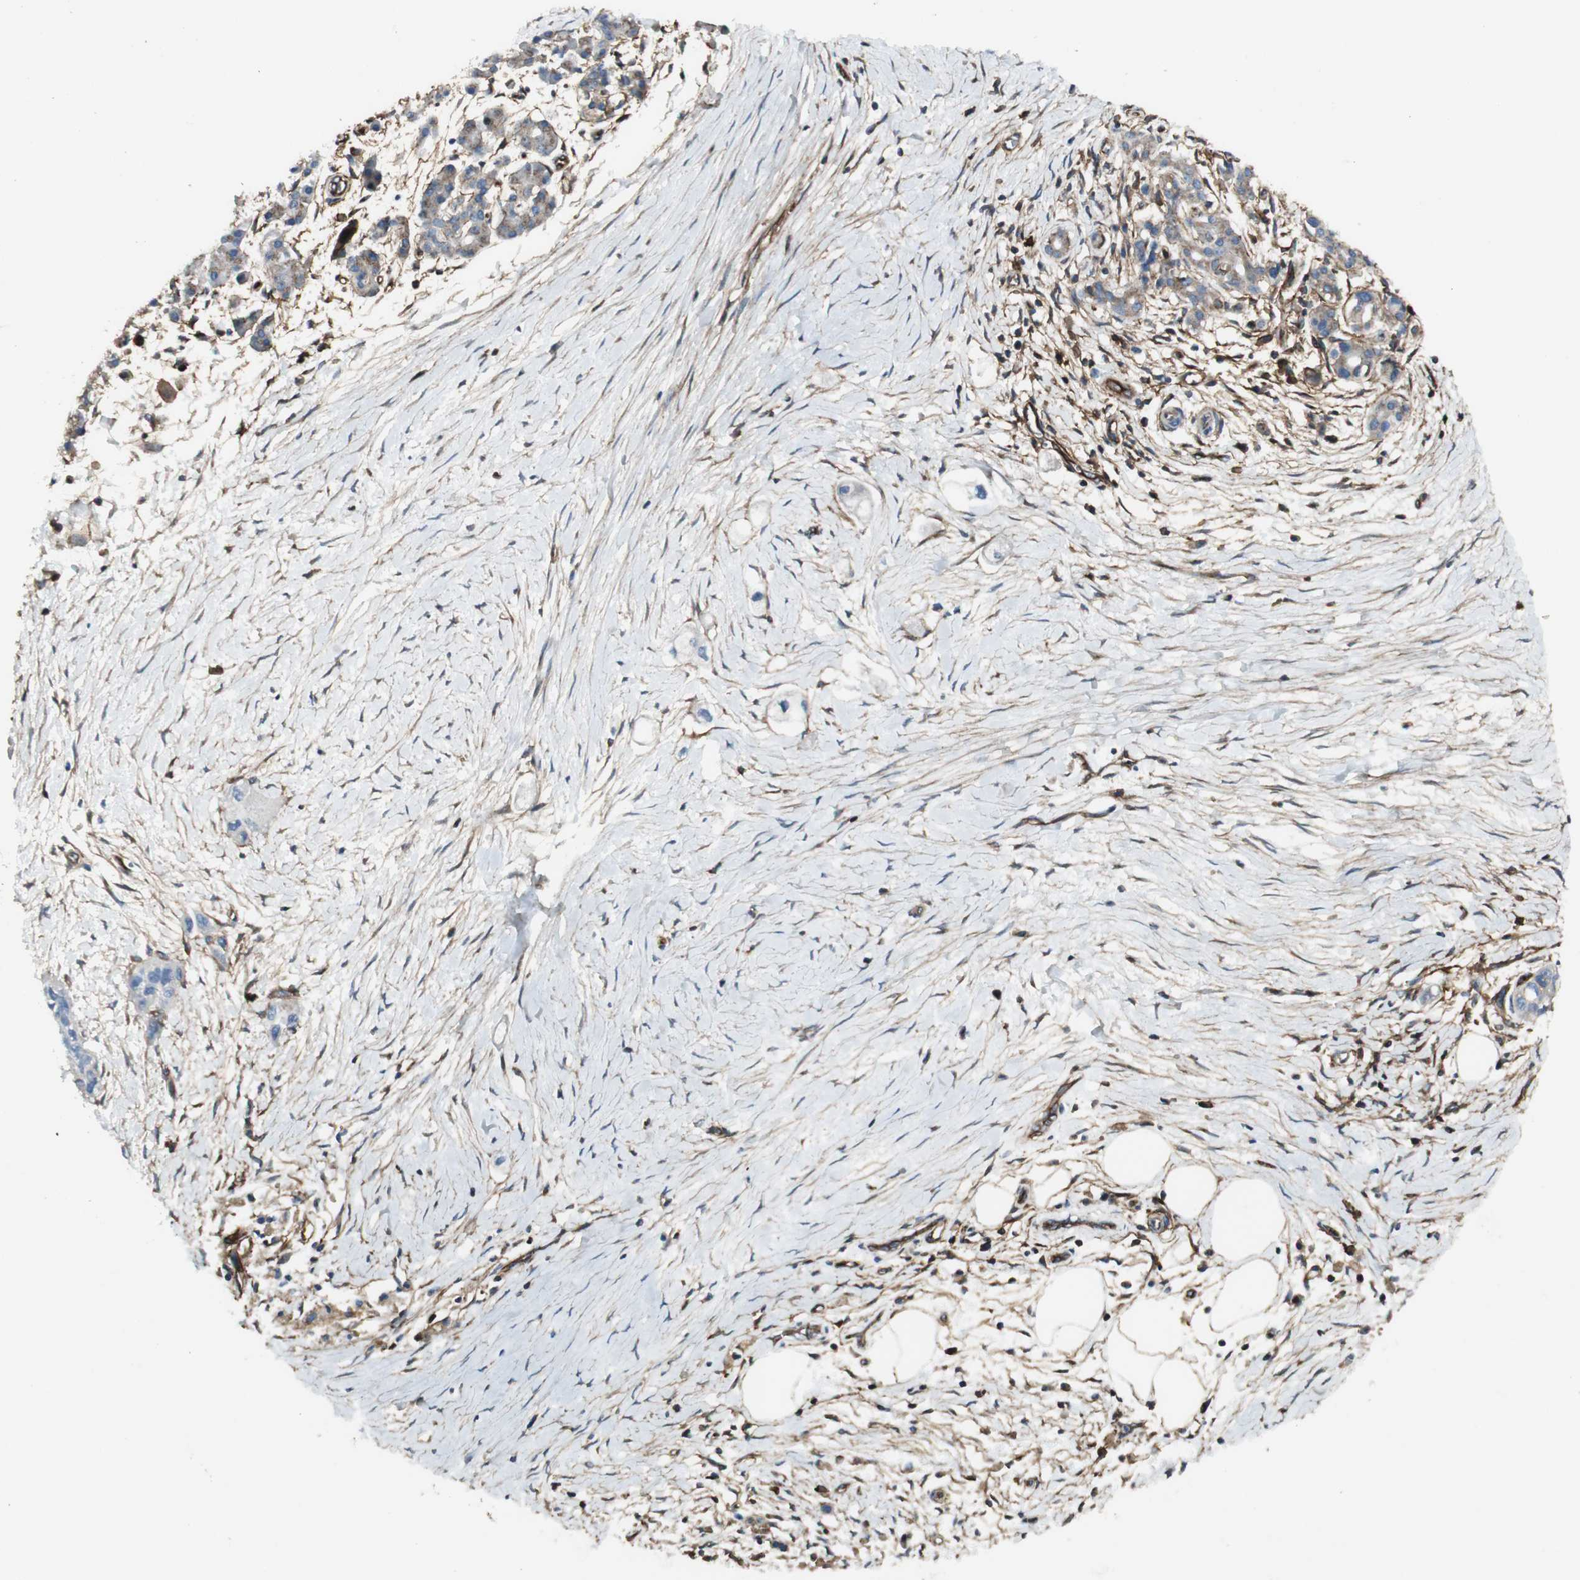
{"staining": {"intensity": "weak", "quantity": ">75%", "location": "cytoplasmic/membranous"}, "tissue": "pancreatic cancer", "cell_type": "Tumor cells", "image_type": "cancer", "snomed": [{"axis": "morphology", "description": "Adenocarcinoma, NOS"}, {"axis": "topography", "description": "Pancreas"}], "caption": "Protein analysis of adenocarcinoma (pancreatic) tissue shows weak cytoplasmic/membranous staining in about >75% of tumor cells. Using DAB (brown) and hematoxylin (blue) stains, captured at high magnification using brightfield microscopy.", "gene": "BTN3A3", "patient": {"sex": "male", "age": 74}}